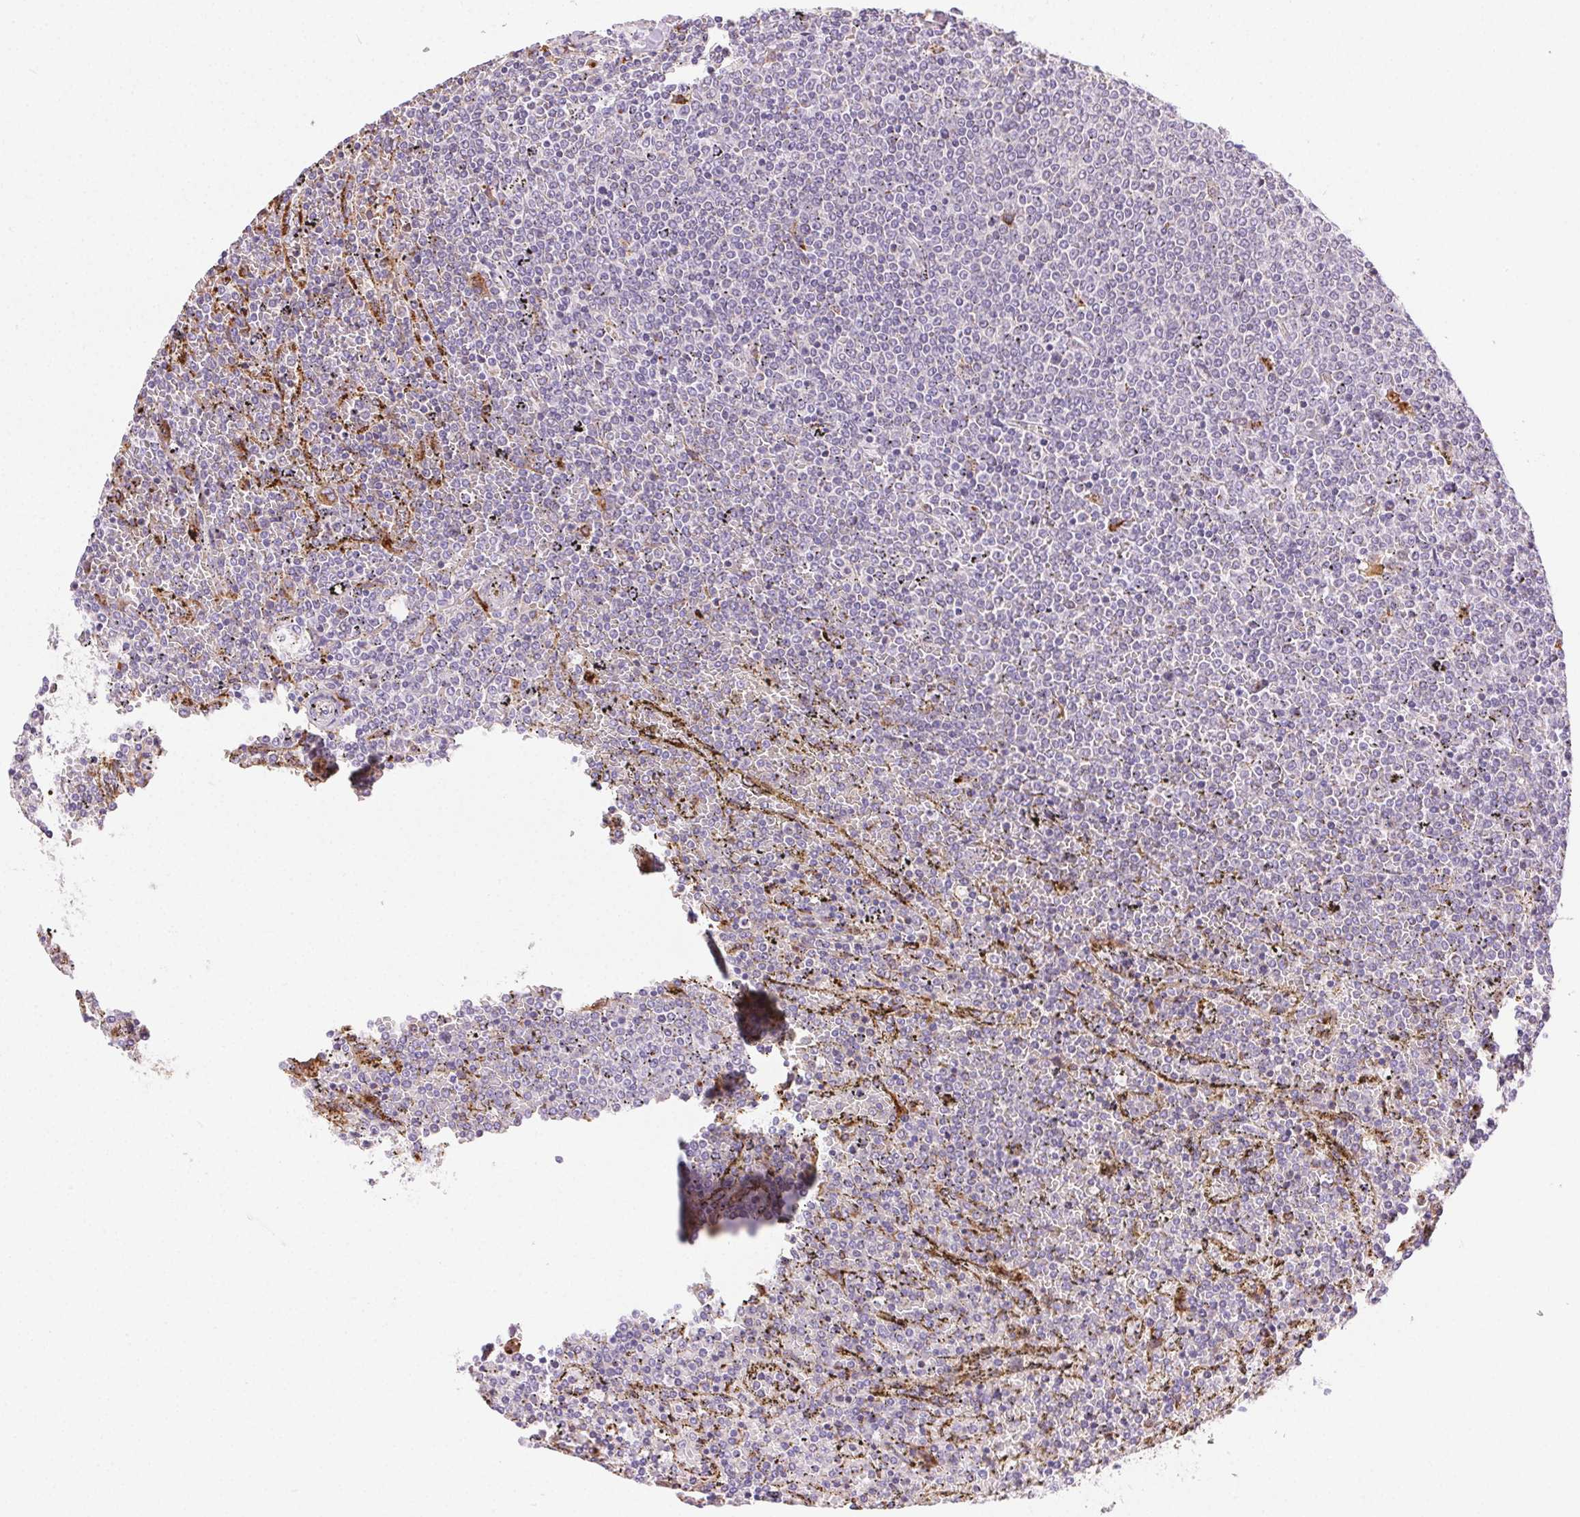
{"staining": {"intensity": "negative", "quantity": "none", "location": "none"}, "tissue": "lymphoma", "cell_type": "Tumor cells", "image_type": "cancer", "snomed": [{"axis": "morphology", "description": "Malignant lymphoma, non-Hodgkin's type, Low grade"}, {"axis": "topography", "description": "Spleen"}], "caption": "Lymphoma was stained to show a protein in brown. There is no significant staining in tumor cells. (Immunohistochemistry (ihc), brightfield microscopy, high magnification).", "gene": "SCPEP1", "patient": {"sex": "female", "age": 77}}